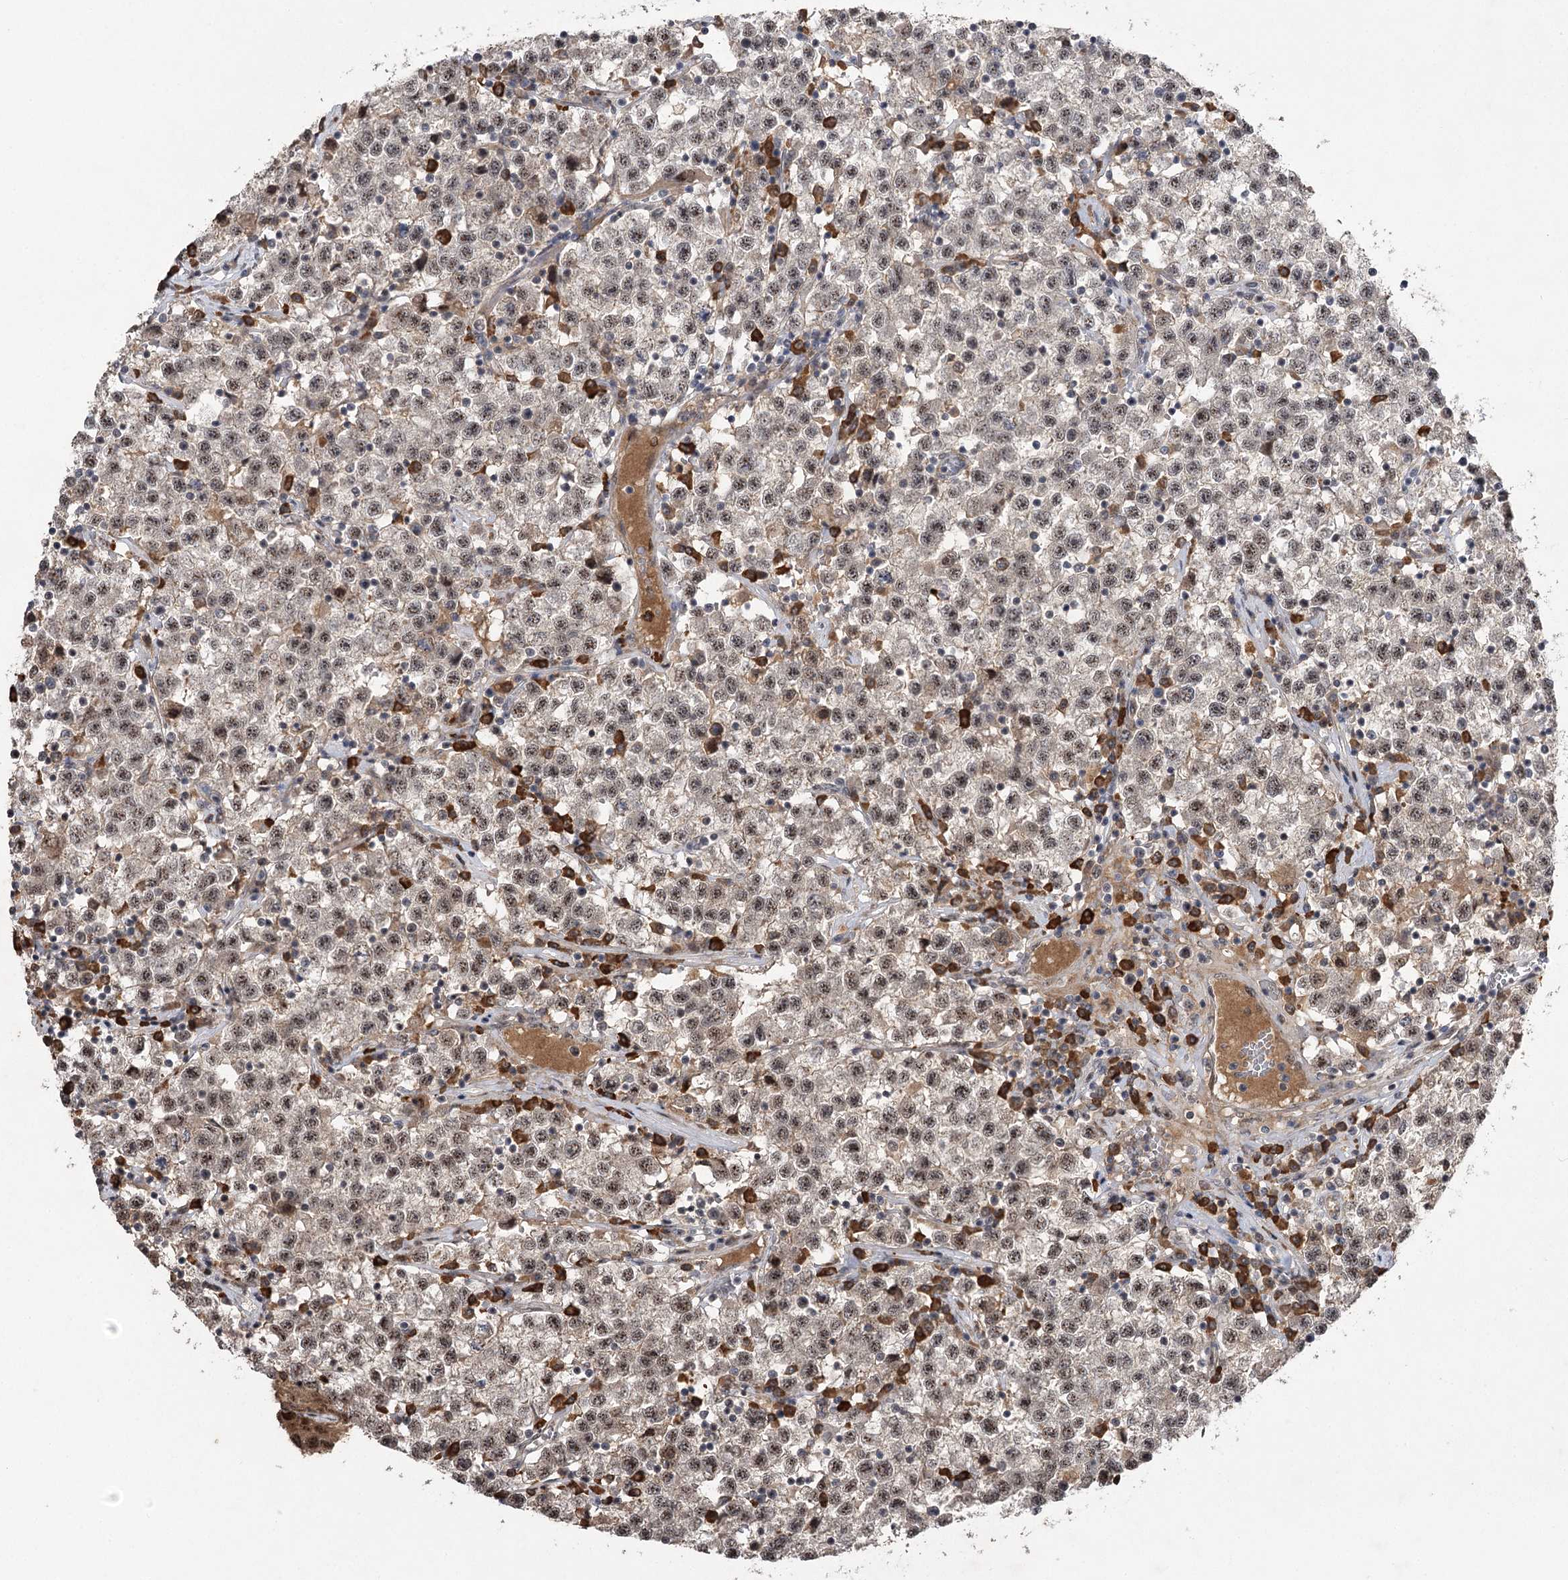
{"staining": {"intensity": "weak", "quantity": ">75%", "location": "nuclear"}, "tissue": "testis cancer", "cell_type": "Tumor cells", "image_type": "cancer", "snomed": [{"axis": "morphology", "description": "Seminoma, NOS"}, {"axis": "topography", "description": "Testis"}], "caption": "A low amount of weak nuclear staining is appreciated in approximately >75% of tumor cells in testis cancer (seminoma) tissue.", "gene": "PYROXD1", "patient": {"sex": "male", "age": 22}}